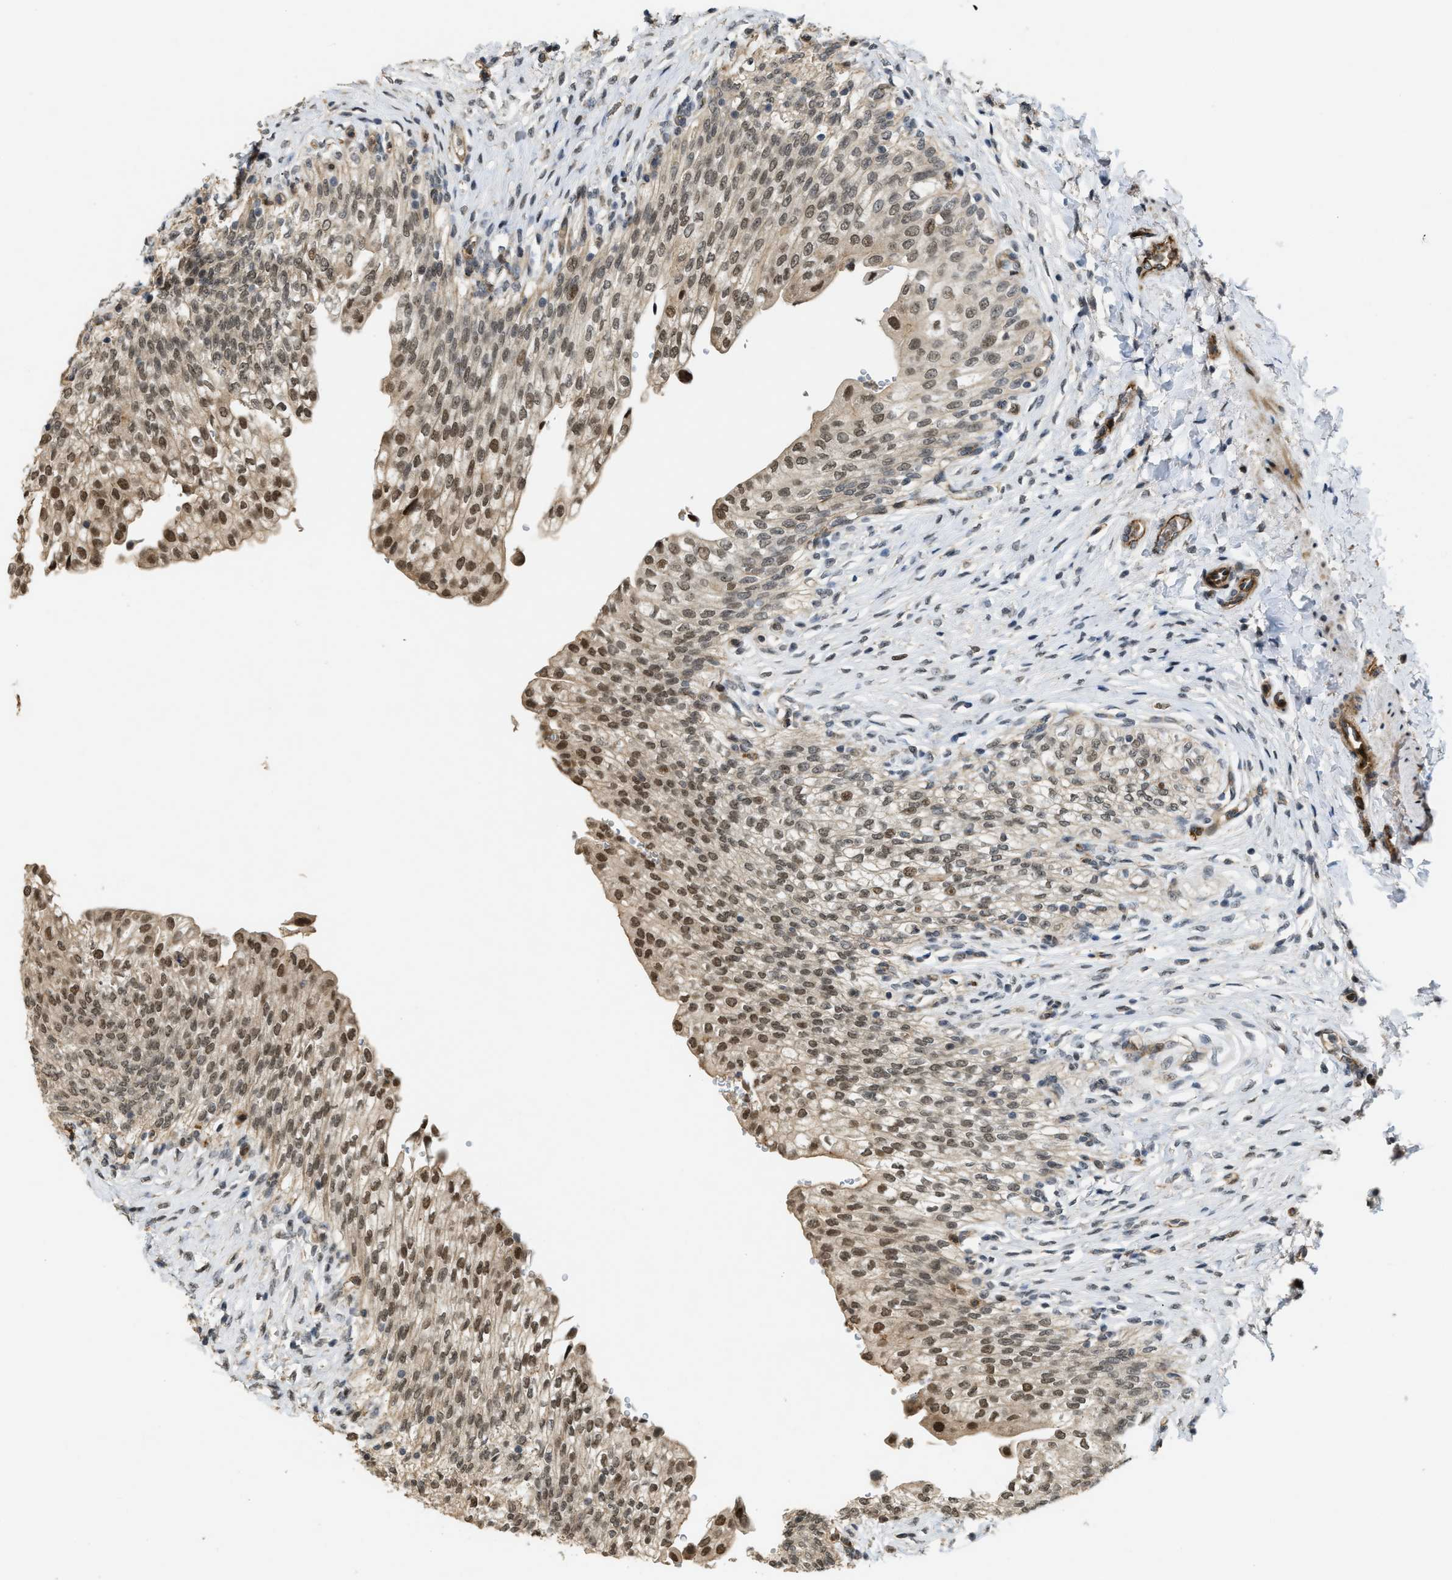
{"staining": {"intensity": "moderate", "quantity": ">75%", "location": "nuclear"}, "tissue": "urinary bladder", "cell_type": "Urothelial cells", "image_type": "normal", "snomed": [{"axis": "morphology", "description": "Urothelial carcinoma, High grade"}, {"axis": "topography", "description": "Urinary bladder"}], "caption": "Immunohistochemical staining of unremarkable urinary bladder displays medium levels of moderate nuclear staining in about >75% of urothelial cells. Using DAB (3,3'-diaminobenzidine) (brown) and hematoxylin (blue) stains, captured at high magnification using brightfield microscopy.", "gene": "DPF2", "patient": {"sex": "male", "age": 46}}